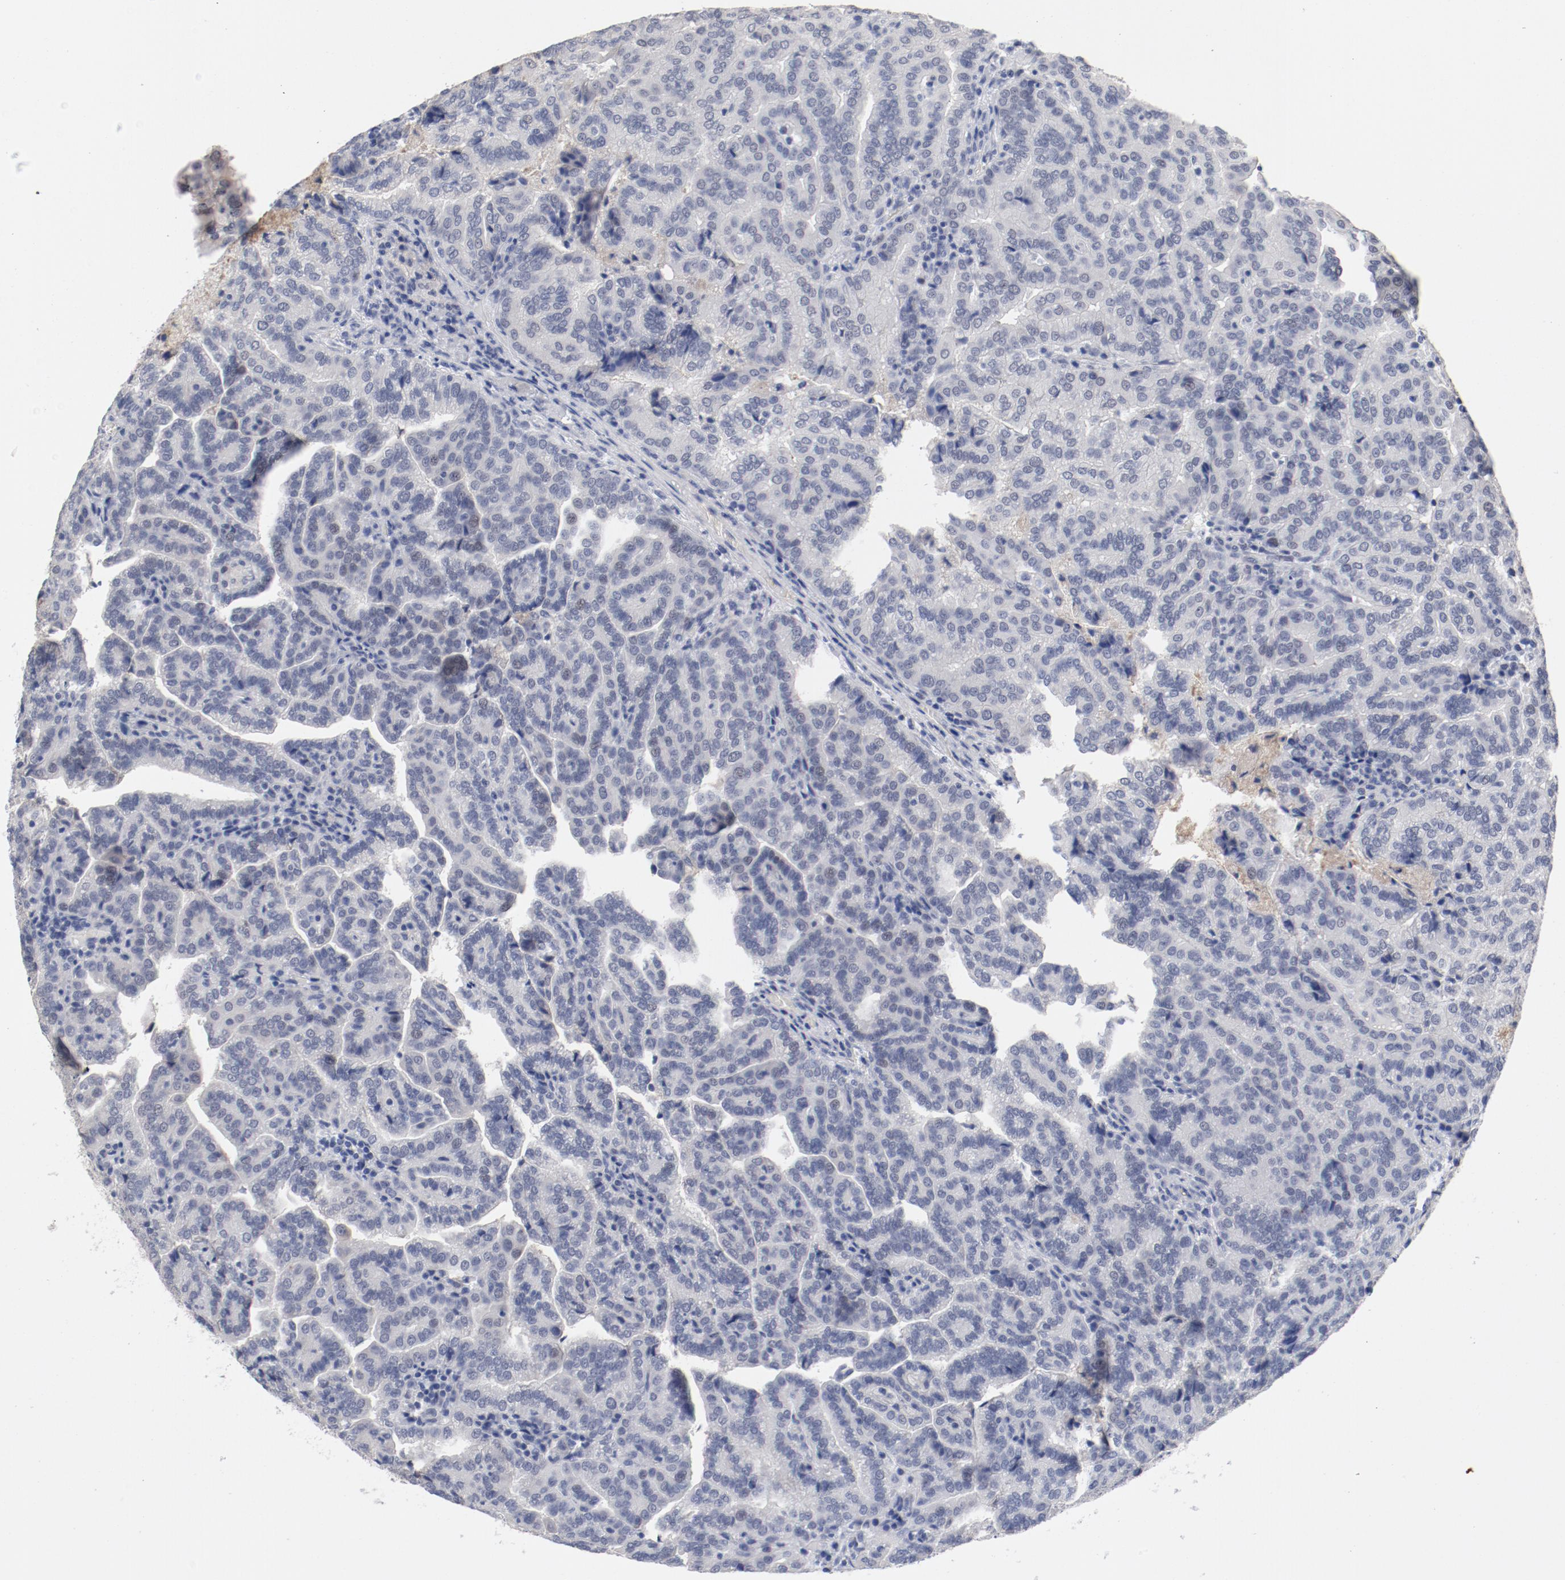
{"staining": {"intensity": "negative", "quantity": "none", "location": "none"}, "tissue": "renal cancer", "cell_type": "Tumor cells", "image_type": "cancer", "snomed": [{"axis": "morphology", "description": "Adenocarcinoma, NOS"}, {"axis": "topography", "description": "Kidney"}], "caption": "Tumor cells show no significant protein staining in renal cancer (adenocarcinoma).", "gene": "ANKLE2", "patient": {"sex": "male", "age": 61}}